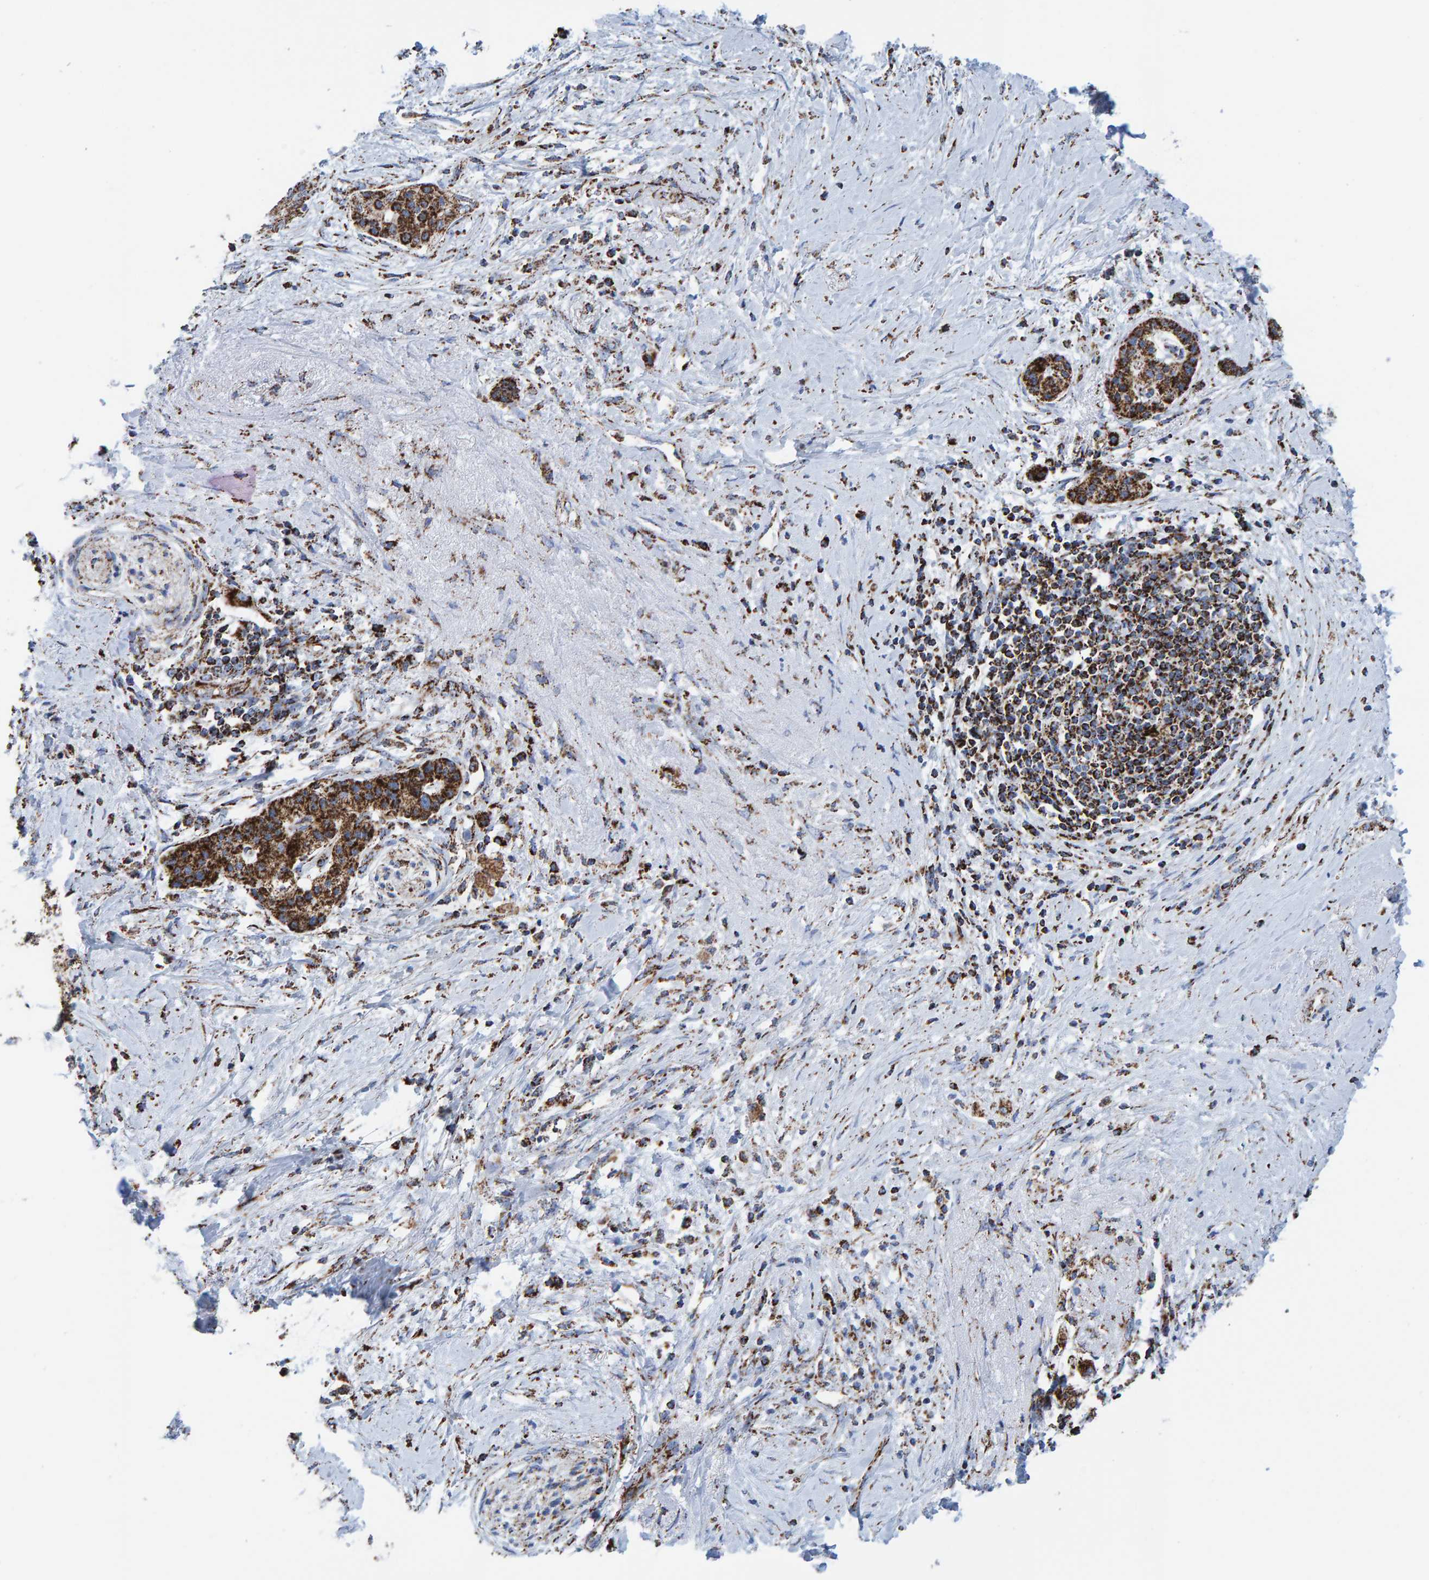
{"staining": {"intensity": "strong", "quantity": ">75%", "location": "cytoplasmic/membranous"}, "tissue": "pancreatic cancer", "cell_type": "Tumor cells", "image_type": "cancer", "snomed": [{"axis": "morphology", "description": "Normal tissue, NOS"}, {"axis": "morphology", "description": "Adenocarcinoma, NOS"}, {"axis": "topography", "description": "Pancreas"}, {"axis": "topography", "description": "Duodenum"}], "caption": "IHC micrograph of neoplastic tissue: human pancreatic adenocarcinoma stained using immunohistochemistry reveals high levels of strong protein expression localized specifically in the cytoplasmic/membranous of tumor cells, appearing as a cytoplasmic/membranous brown color.", "gene": "ENSG00000262660", "patient": {"sex": "female", "age": 60}}